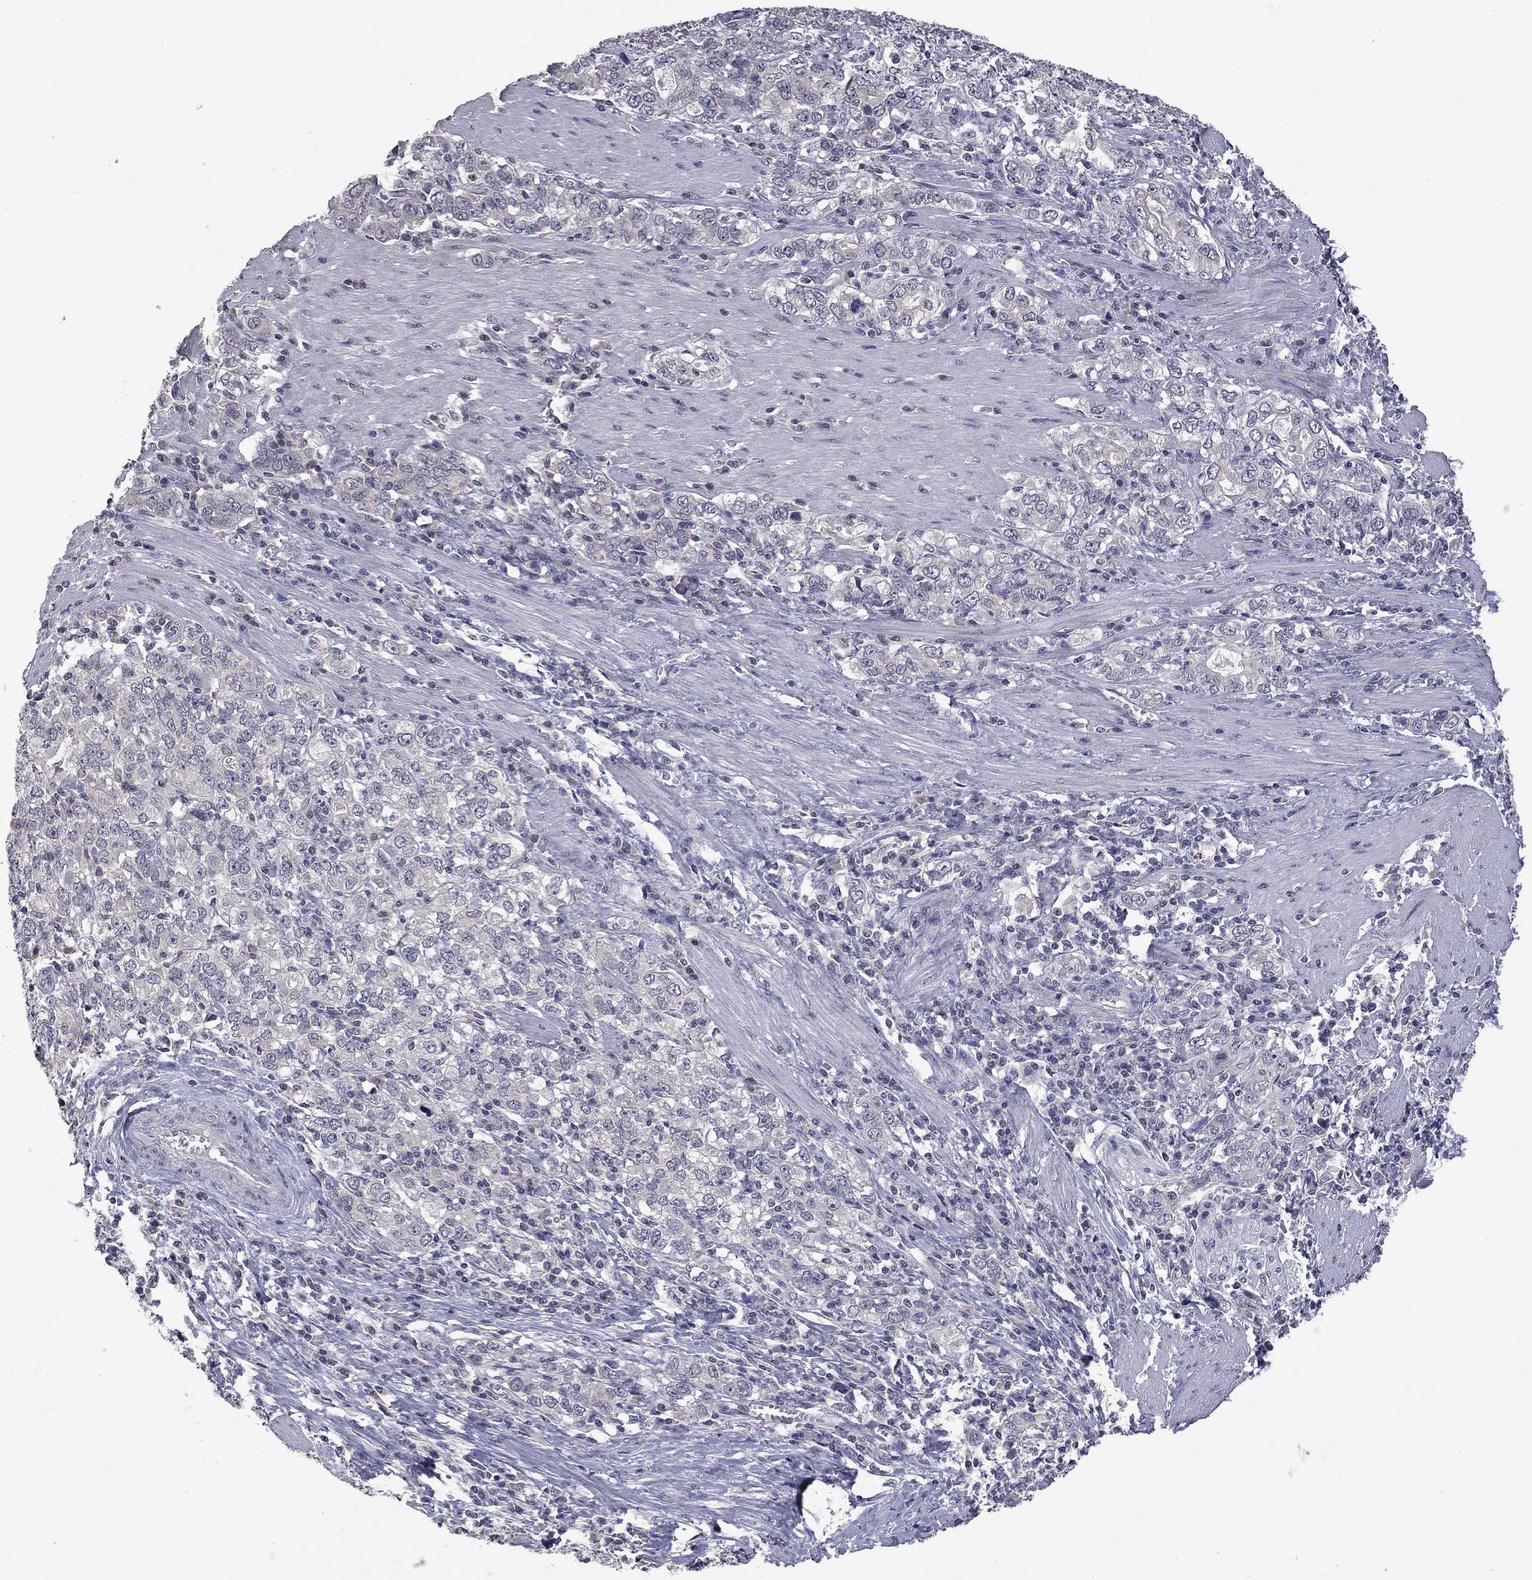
{"staining": {"intensity": "negative", "quantity": "none", "location": "none"}, "tissue": "stomach cancer", "cell_type": "Tumor cells", "image_type": "cancer", "snomed": [{"axis": "morphology", "description": "Adenocarcinoma, NOS"}, {"axis": "topography", "description": "Stomach, lower"}], "caption": "The IHC histopathology image has no significant staining in tumor cells of stomach cancer (adenocarcinoma) tissue.", "gene": "FABP12", "patient": {"sex": "female", "age": 72}}